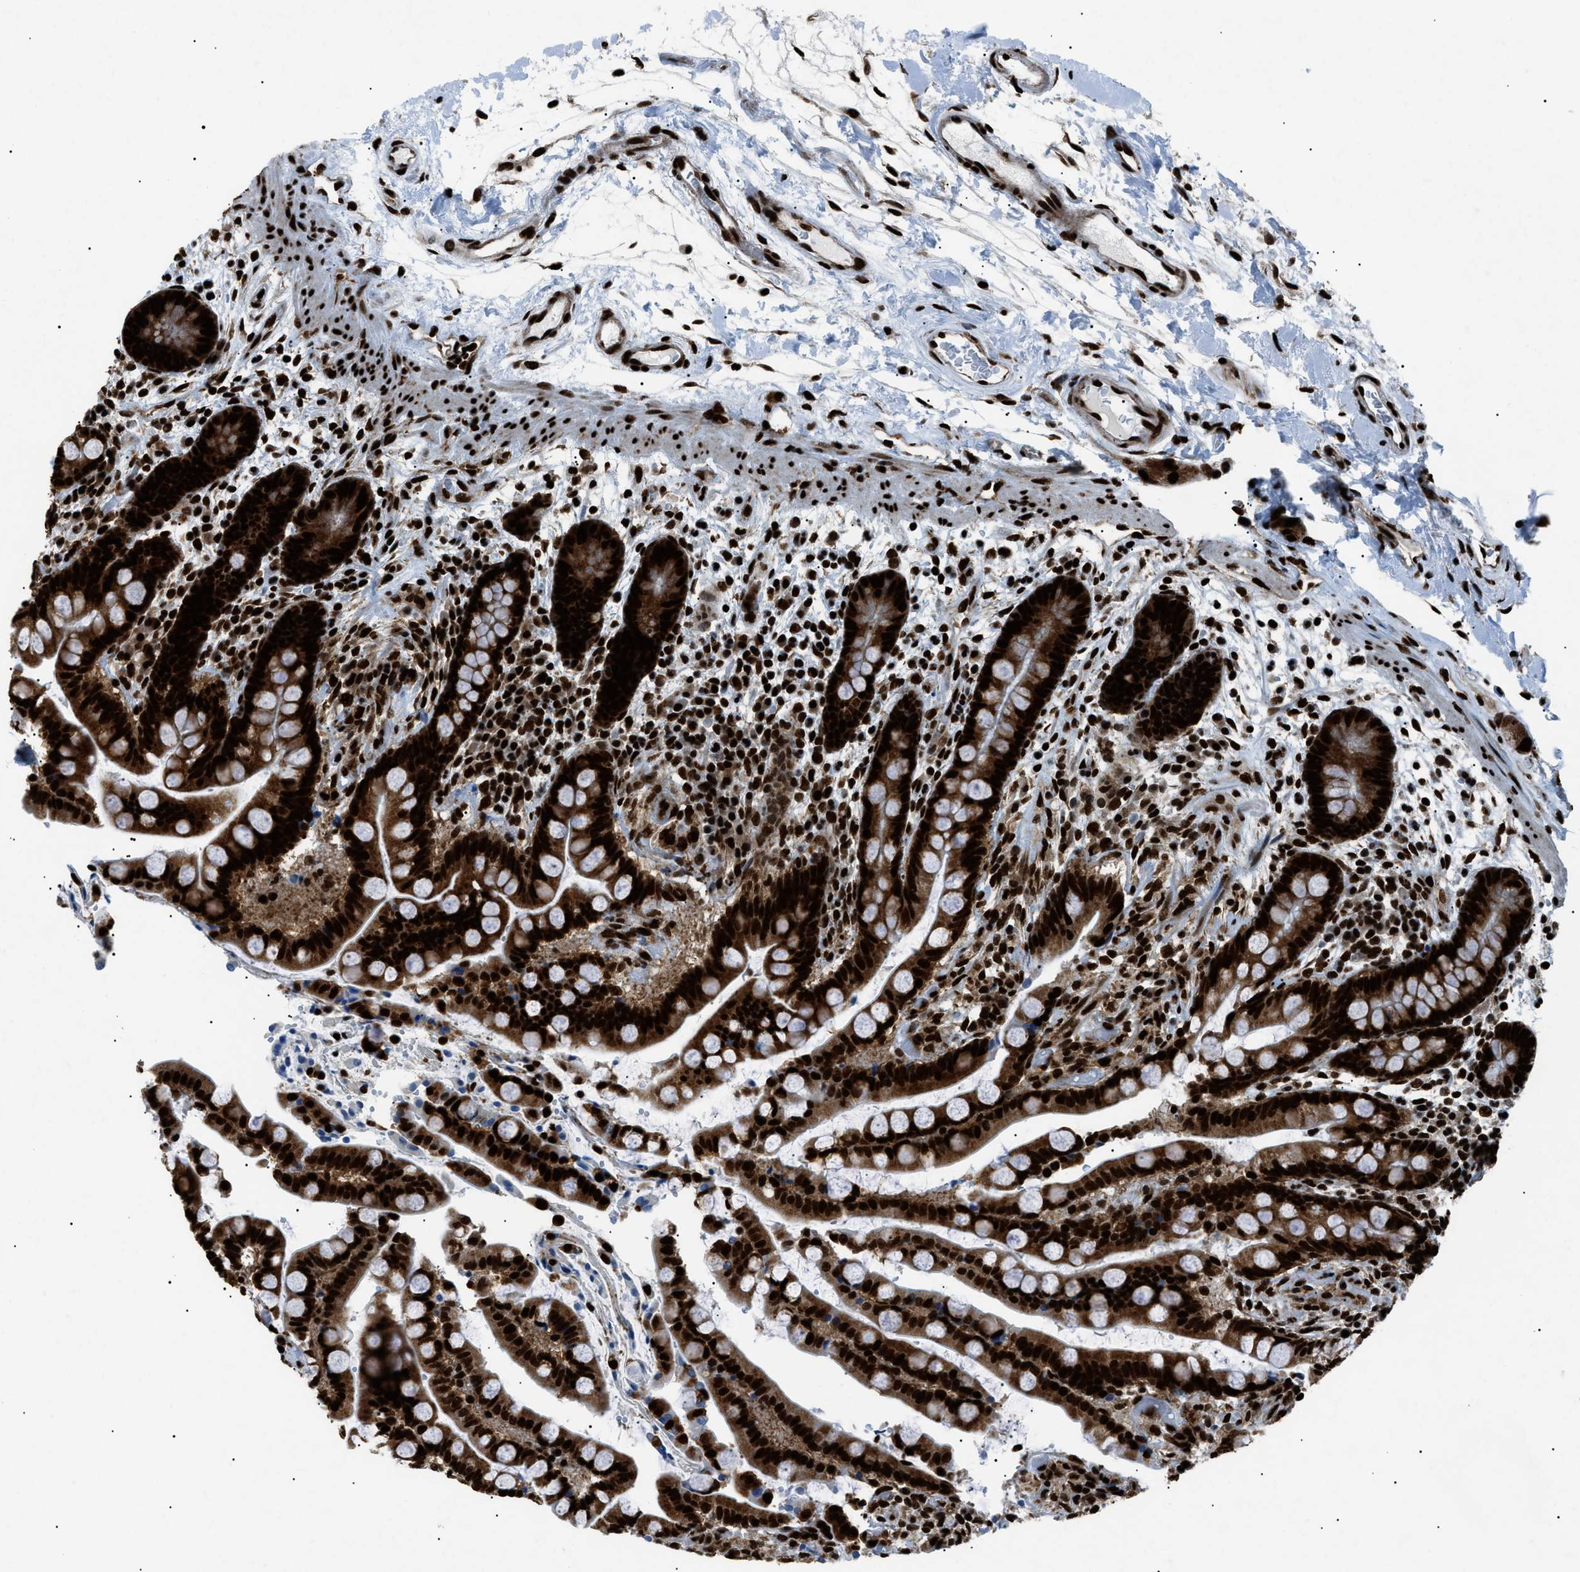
{"staining": {"intensity": "strong", "quantity": ">75%", "location": "nuclear"}, "tissue": "colon", "cell_type": "Endothelial cells", "image_type": "normal", "snomed": [{"axis": "morphology", "description": "Normal tissue, NOS"}, {"axis": "topography", "description": "Colon"}], "caption": "Endothelial cells exhibit high levels of strong nuclear staining in approximately >75% of cells in normal human colon. (Stains: DAB in brown, nuclei in blue, Microscopy: brightfield microscopy at high magnification).", "gene": "HNRNPK", "patient": {"sex": "male", "age": 73}}